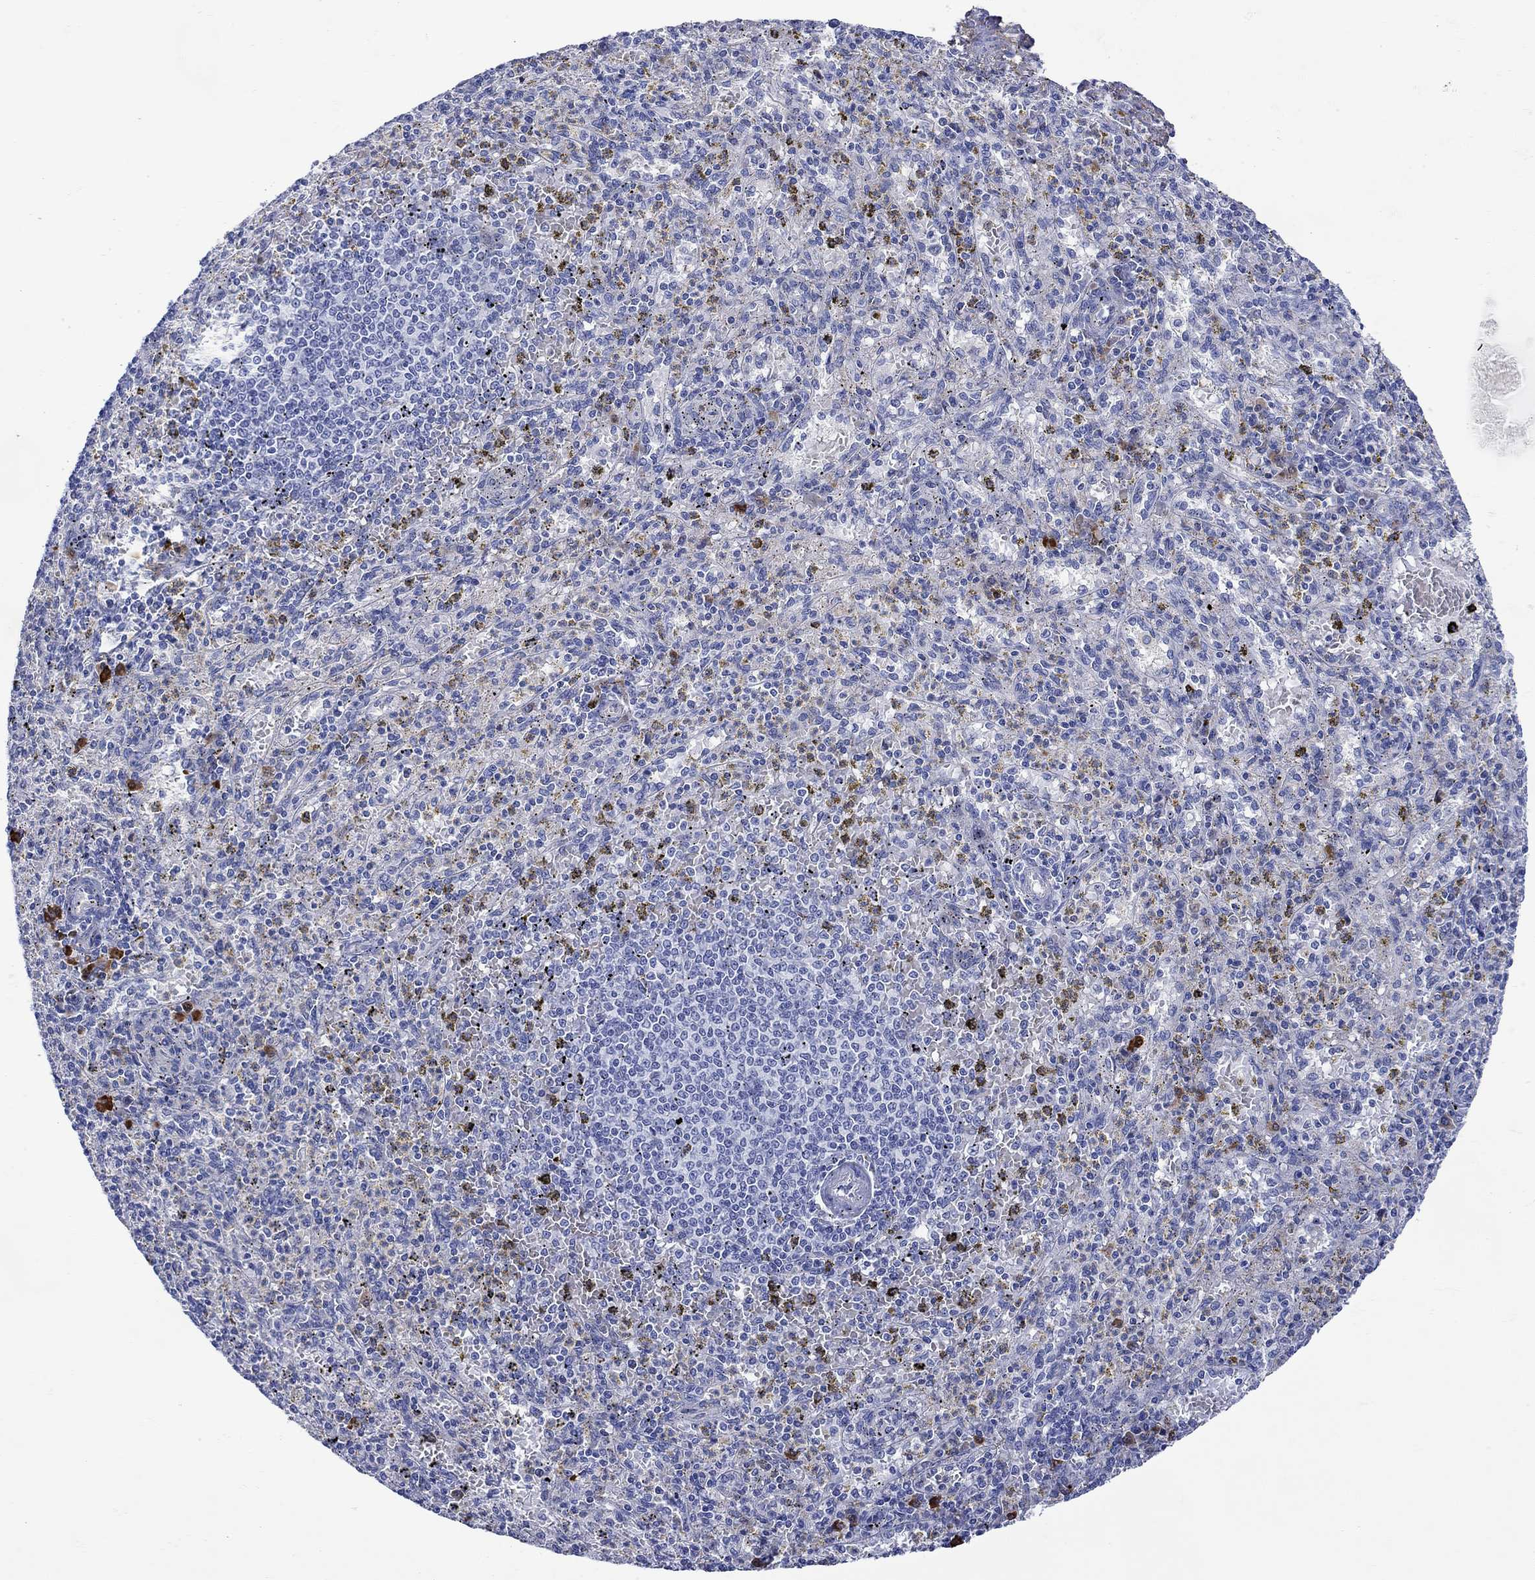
{"staining": {"intensity": "strong", "quantity": "<25%", "location": "cytoplasmic/membranous"}, "tissue": "spleen", "cell_type": "Cells in red pulp", "image_type": "normal", "snomed": [{"axis": "morphology", "description": "Normal tissue, NOS"}, {"axis": "topography", "description": "Spleen"}], "caption": "A brown stain shows strong cytoplasmic/membranous staining of a protein in cells in red pulp of benign human spleen.", "gene": "ANKMY1", "patient": {"sex": "male", "age": 60}}